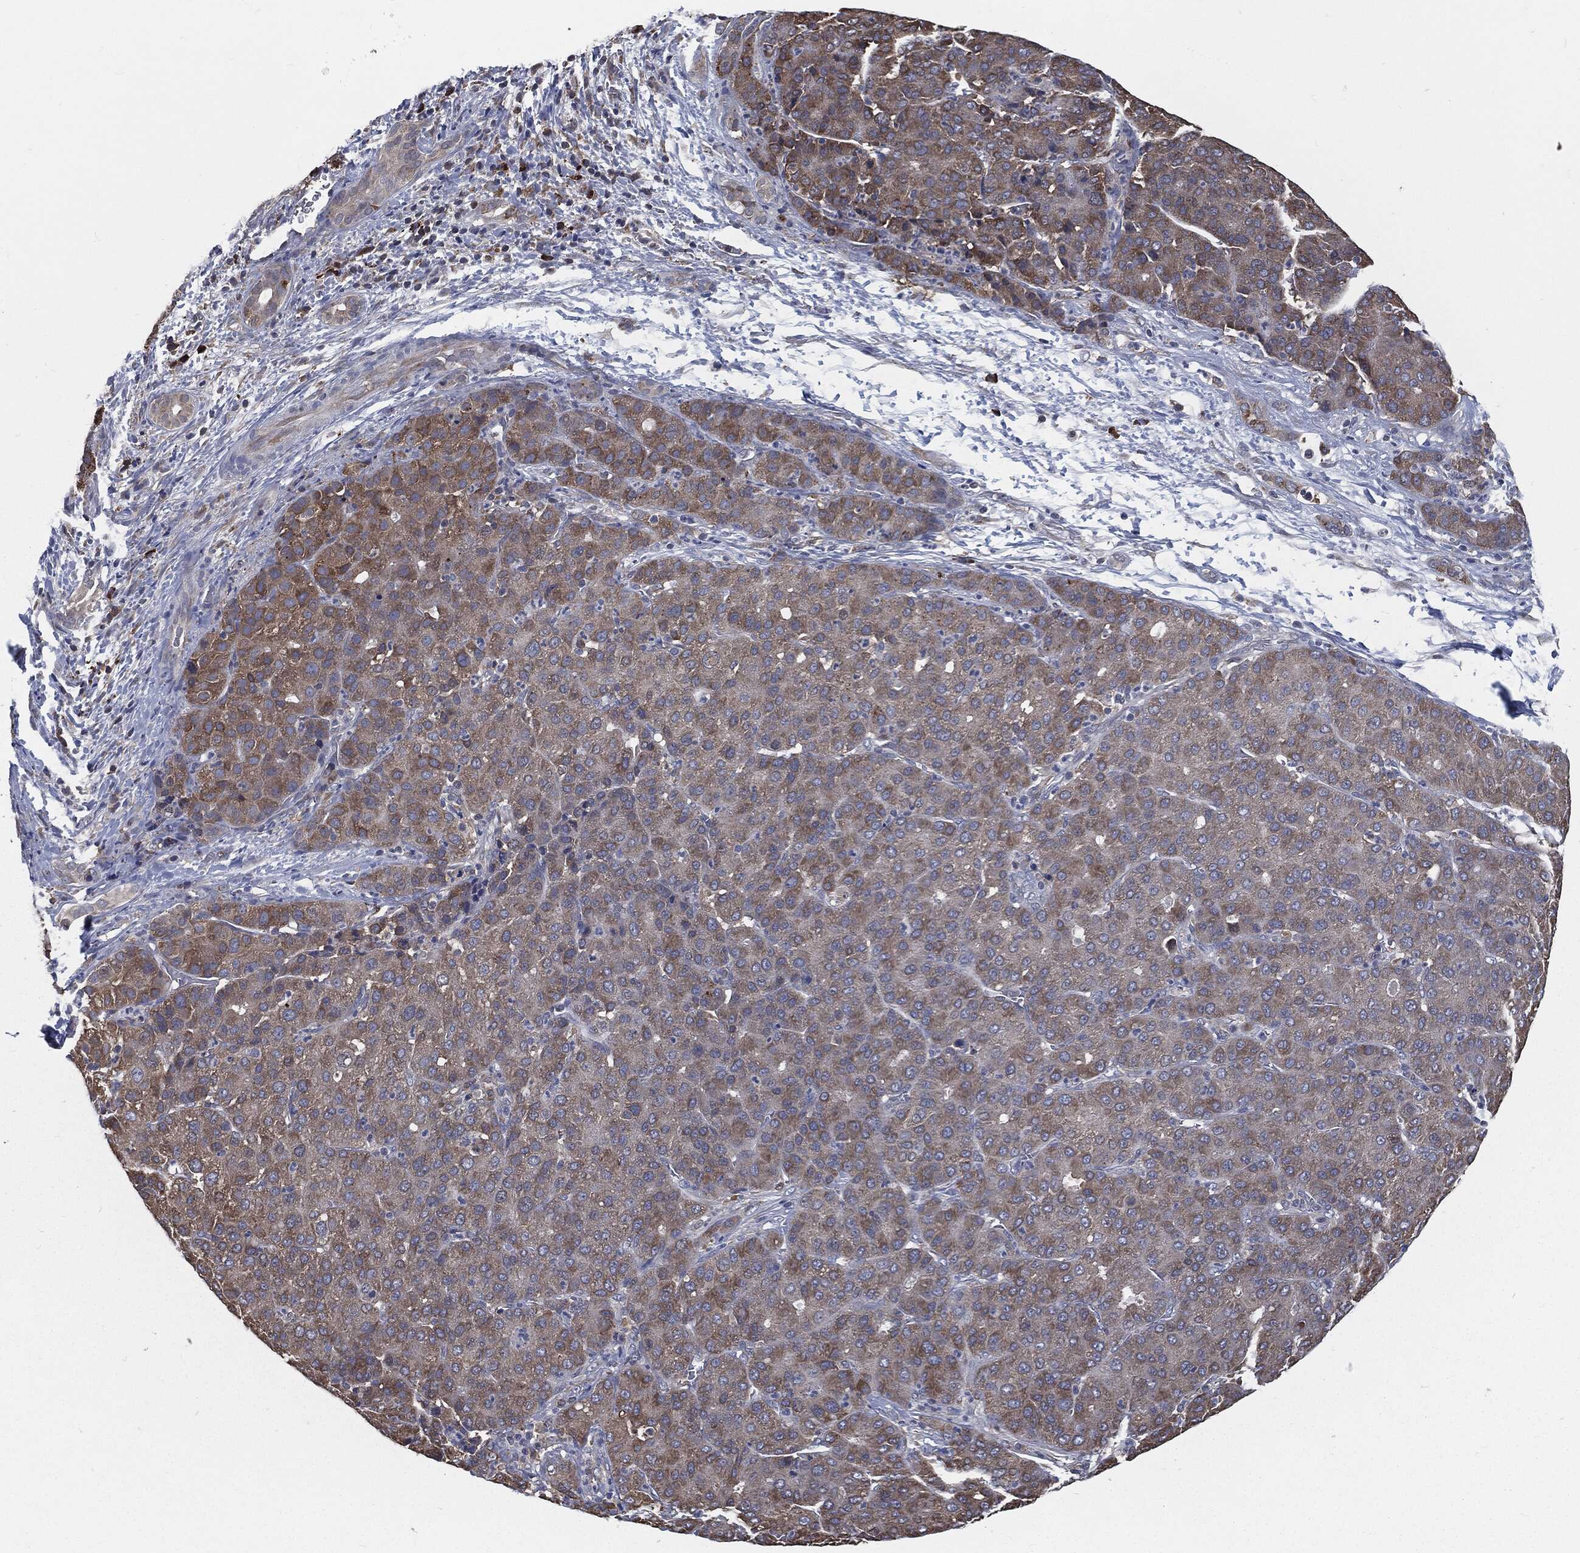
{"staining": {"intensity": "moderate", "quantity": "25%-75%", "location": "cytoplasmic/membranous"}, "tissue": "liver cancer", "cell_type": "Tumor cells", "image_type": "cancer", "snomed": [{"axis": "morphology", "description": "Carcinoma, Hepatocellular, NOS"}, {"axis": "topography", "description": "Liver"}], "caption": "About 25%-75% of tumor cells in human liver hepatocellular carcinoma show moderate cytoplasmic/membranous protein staining as visualized by brown immunohistochemical staining.", "gene": "PRDX4", "patient": {"sex": "male", "age": 65}}